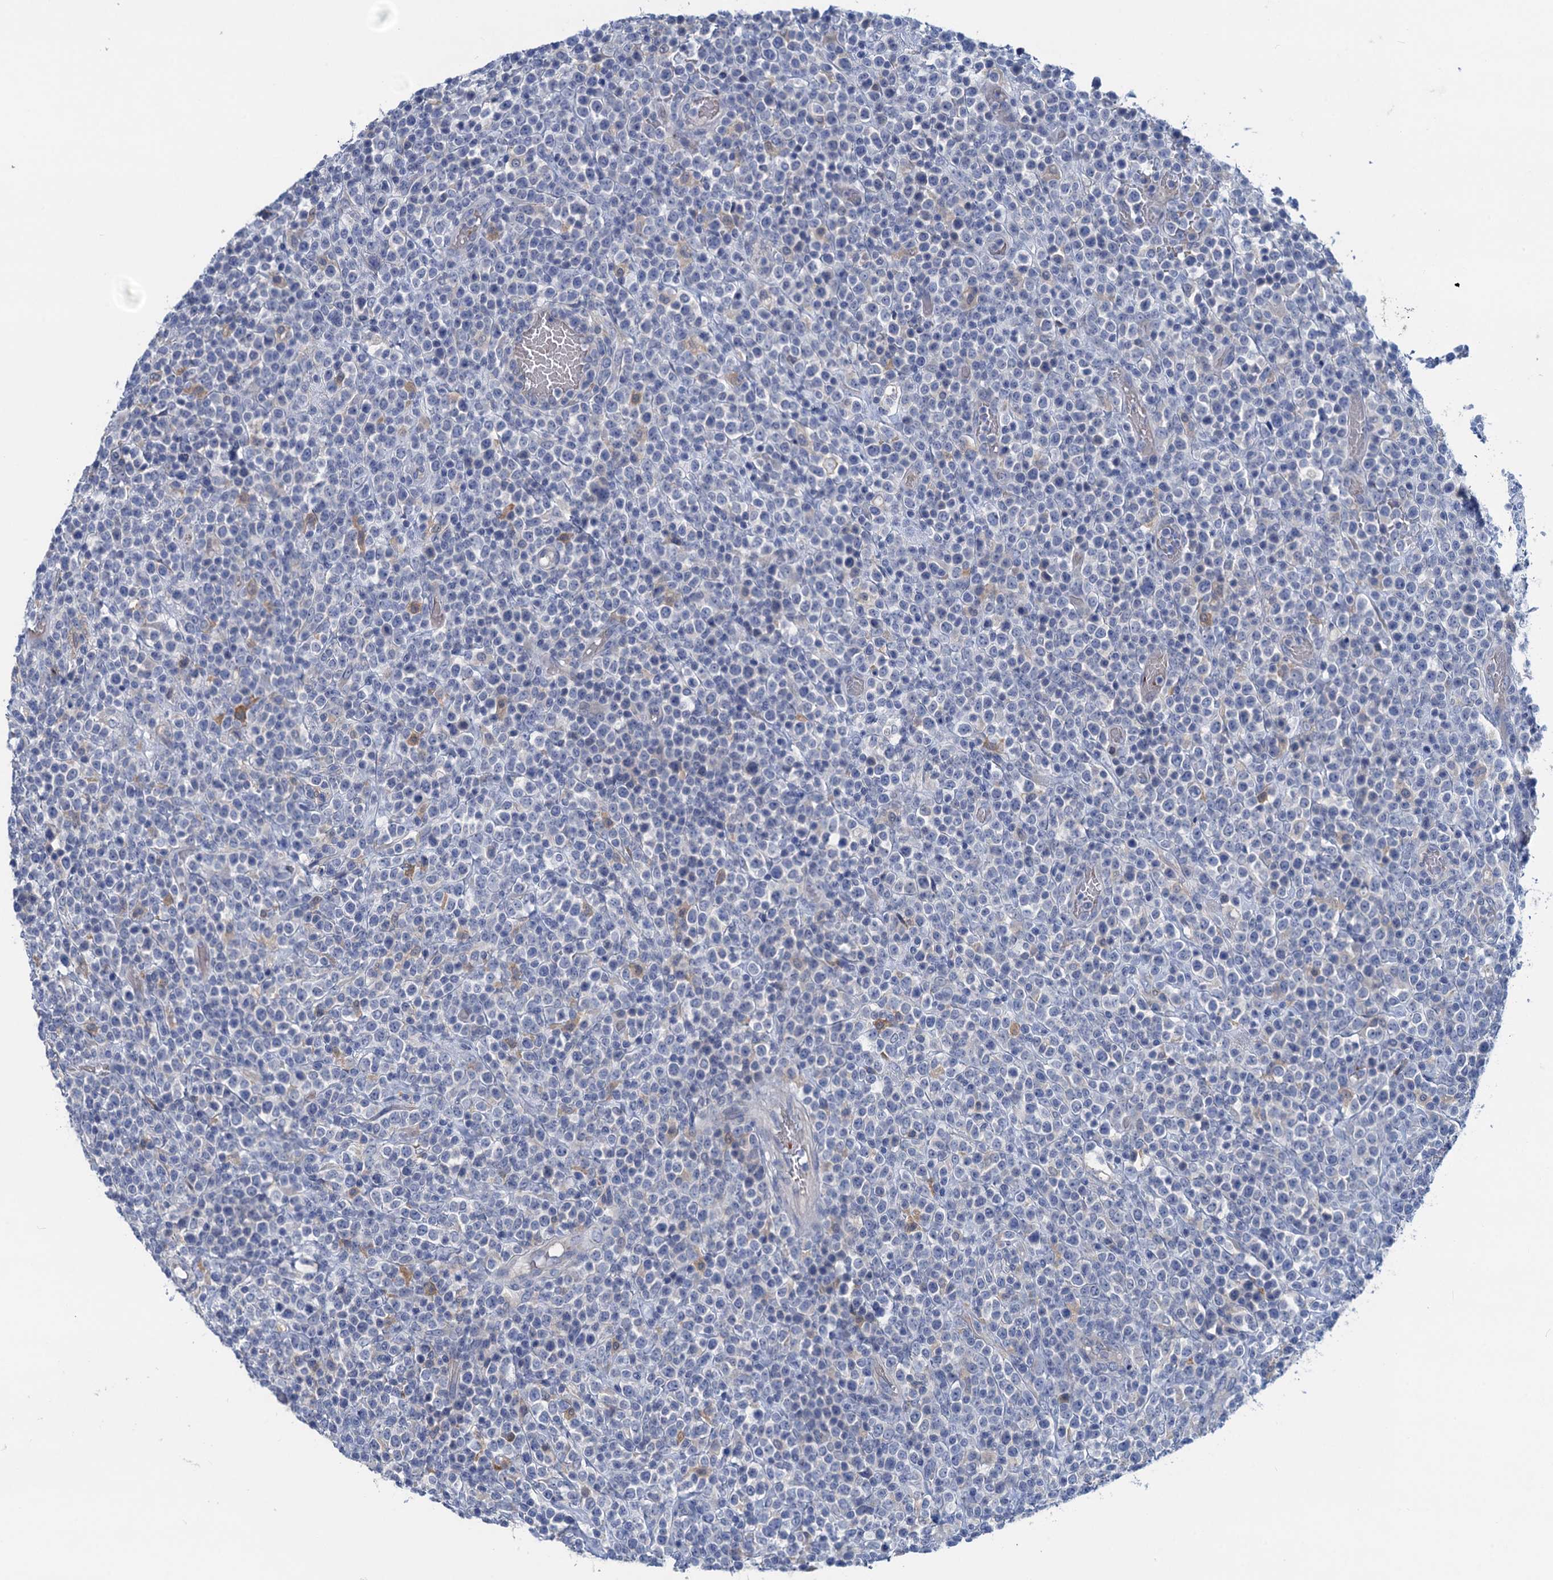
{"staining": {"intensity": "negative", "quantity": "none", "location": "none"}, "tissue": "lymphoma", "cell_type": "Tumor cells", "image_type": "cancer", "snomed": [{"axis": "morphology", "description": "Malignant lymphoma, non-Hodgkin's type, High grade"}, {"axis": "topography", "description": "Colon"}], "caption": "Immunohistochemical staining of human lymphoma exhibits no significant positivity in tumor cells.", "gene": "RTKN2", "patient": {"sex": "female", "age": 53}}